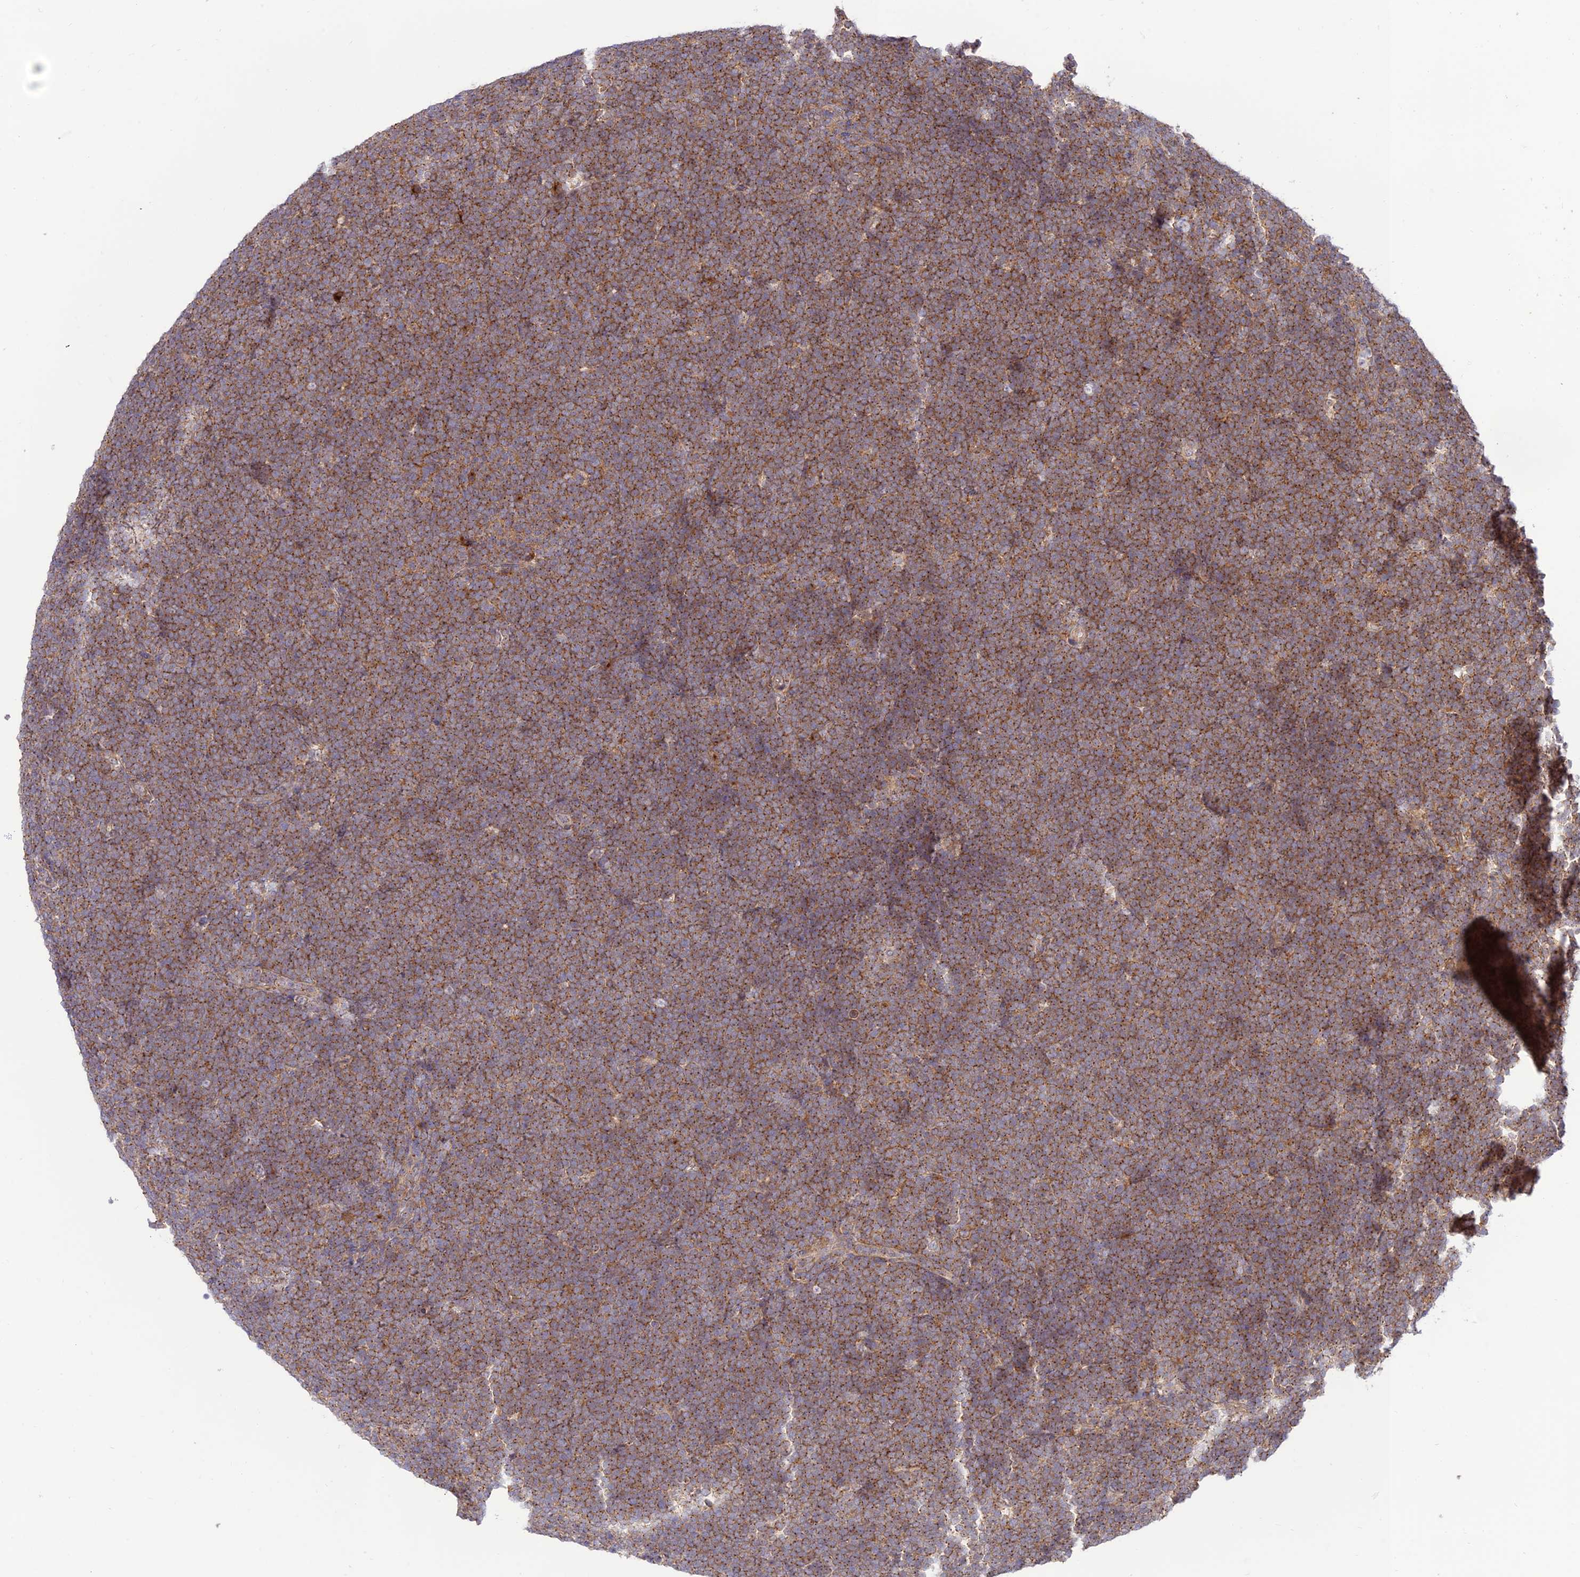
{"staining": {"intensity": "moderate", "quantity": ">75%", "location": "cytoplasmic/membranous"}, "tissue": "lymphoma", "cell_type": "Tumor cells", "image_type": "cancer", "snomed": [{"axis": "morphology", "description": "Malignant lymphoma, non-Hodgkin's type, High grade"}, {"axis": "topography", "description": "Lymph node"}], "caption": "Immunohistochemical staining of lymphoma displays moderate cytoplasmic/membranous protein staining in approximately >75% of tumor cells.", "gene": "GOLGA3", "patient": {"sex": "male", "age": 13}}